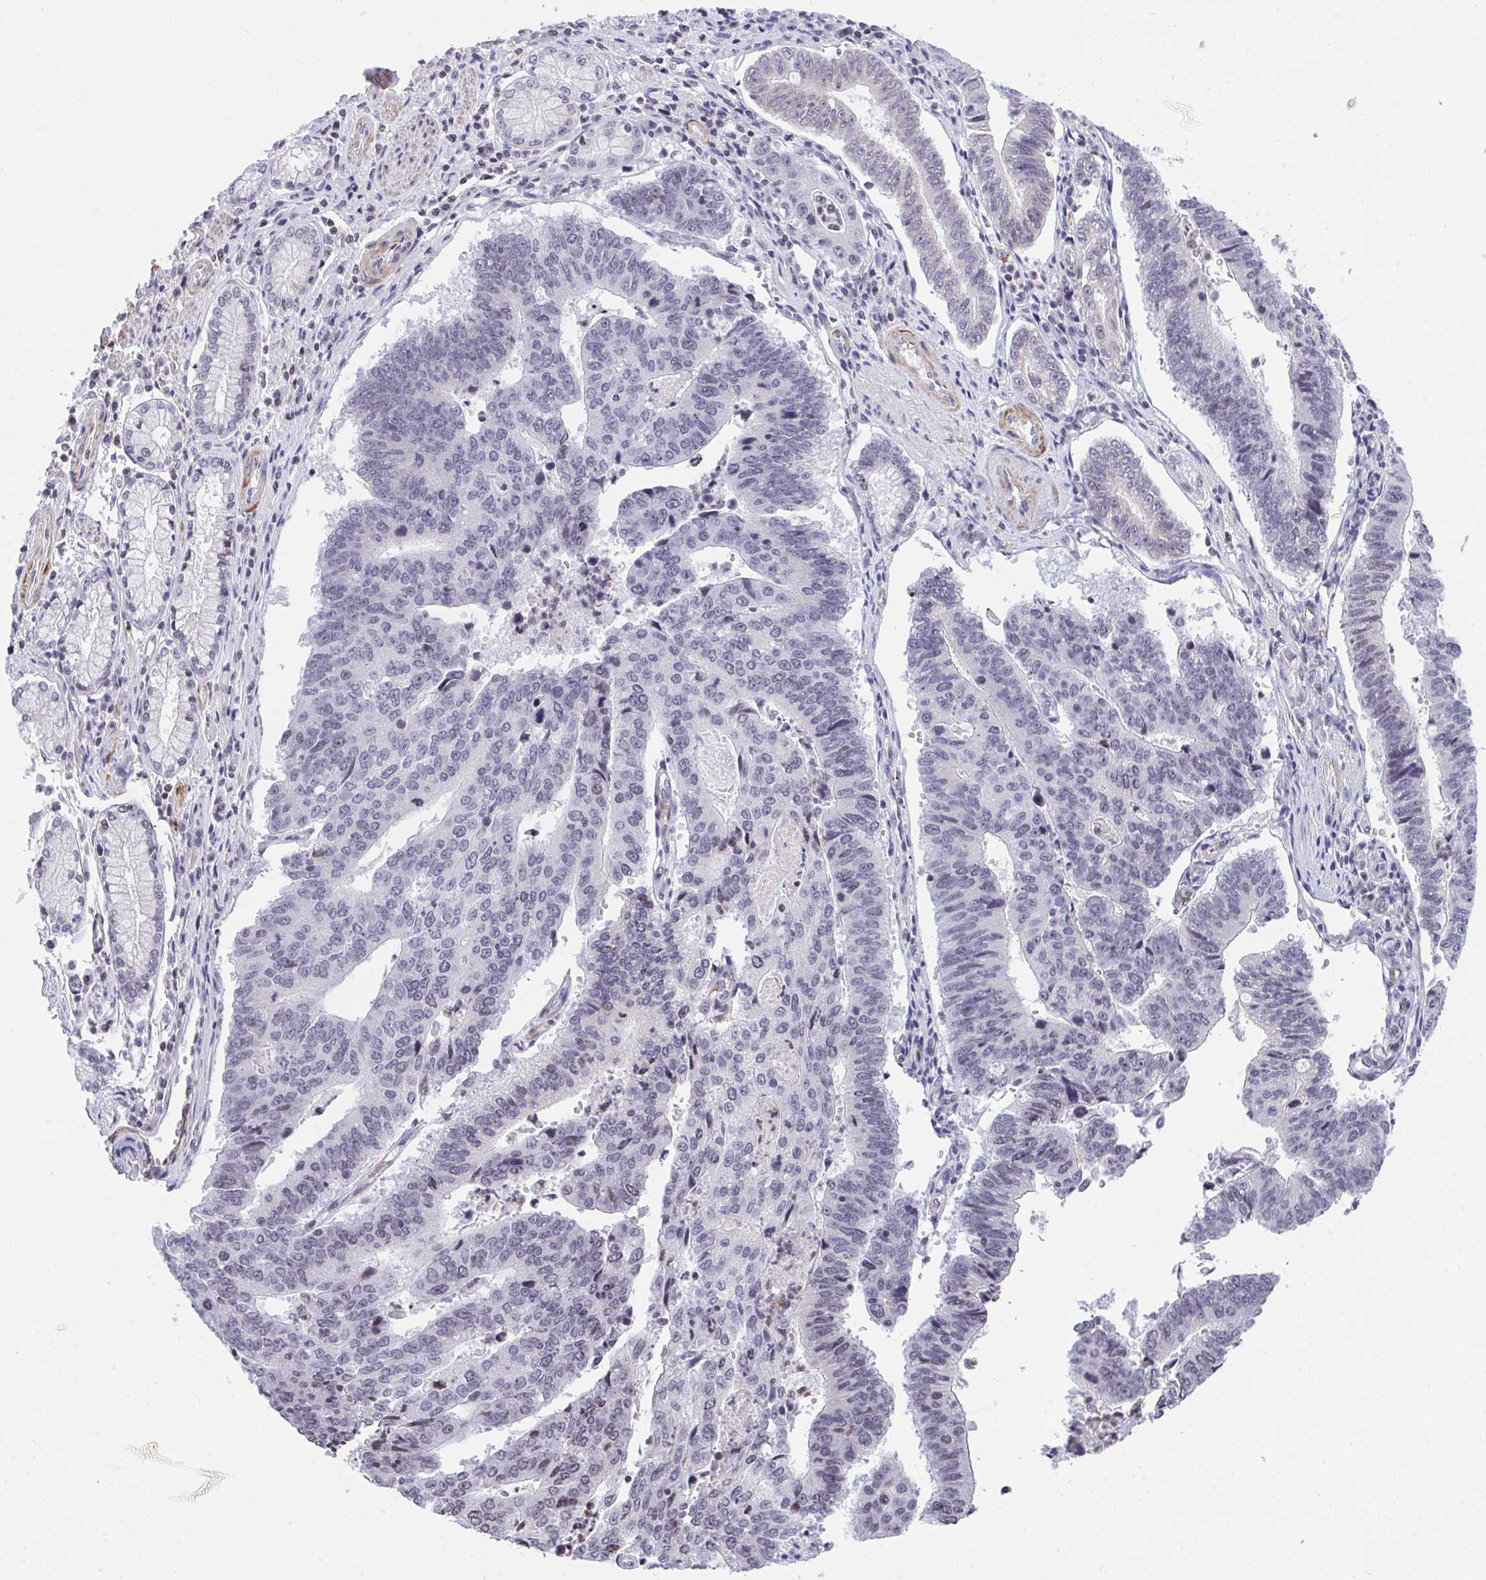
{"staining": {"intensity": "negative", "quantity": "none", "location": "none"}, "tissue": "stomach cancer", "cell_type": "Tumor cells", "image_type": "cancer", "snomed": [{"axis": "morphology", "description": "Adenocarcinoma, NOS"}, {"axis": "topography", "description": "Stomach"}], "caption": "Immunohistochemical staining of human adenocarcinoma (stomach) shows no significant expression in tumor cells.", "gene": "KCNN4", "patient": {"sex": "male", "age": 59}}